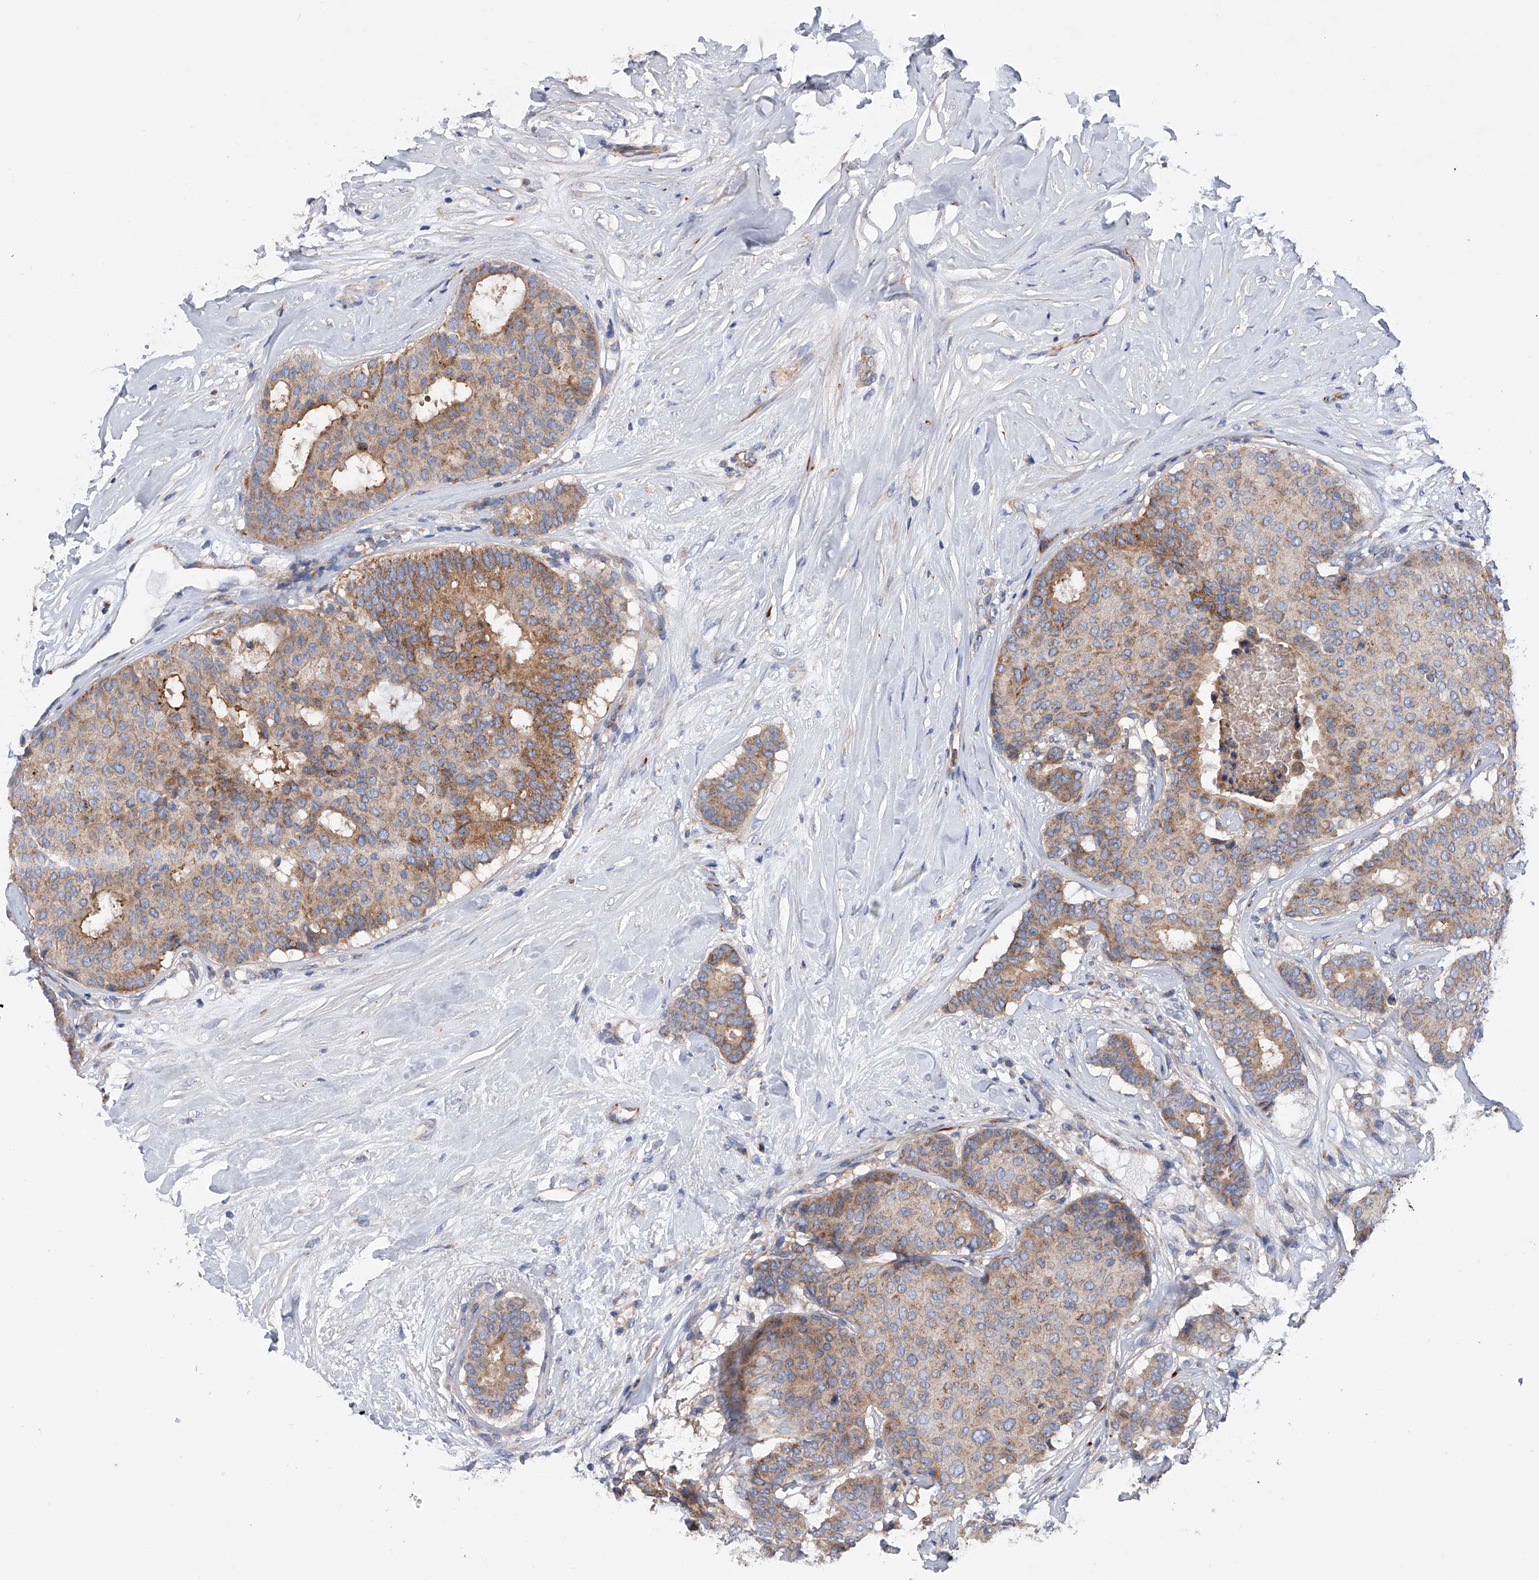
{"staining": {"intensity": "moderate", "quantity": ">75%", "location": "cytoplasmic/membranous"}, "tissue": "breast cancer", "cell_type": "Tumor cells", "image_type": "cancer", "snomed": [{"axis": "morphology", "description": "Duct carcinoma"}, {"axis": "topography", "description": "Breast"}], "caption": "Breast cancer (infiltrating ductal carcinoma) stained with DAB (3,3'-diaminobenzidine) immunohistochemistry (IHC) displays medium levels of moderate cytoplasmic/membranous positivity in approximately >75% of tumor cells.", "gene": "MLYCD", "patient": {"sex": "female", "age": 75}}